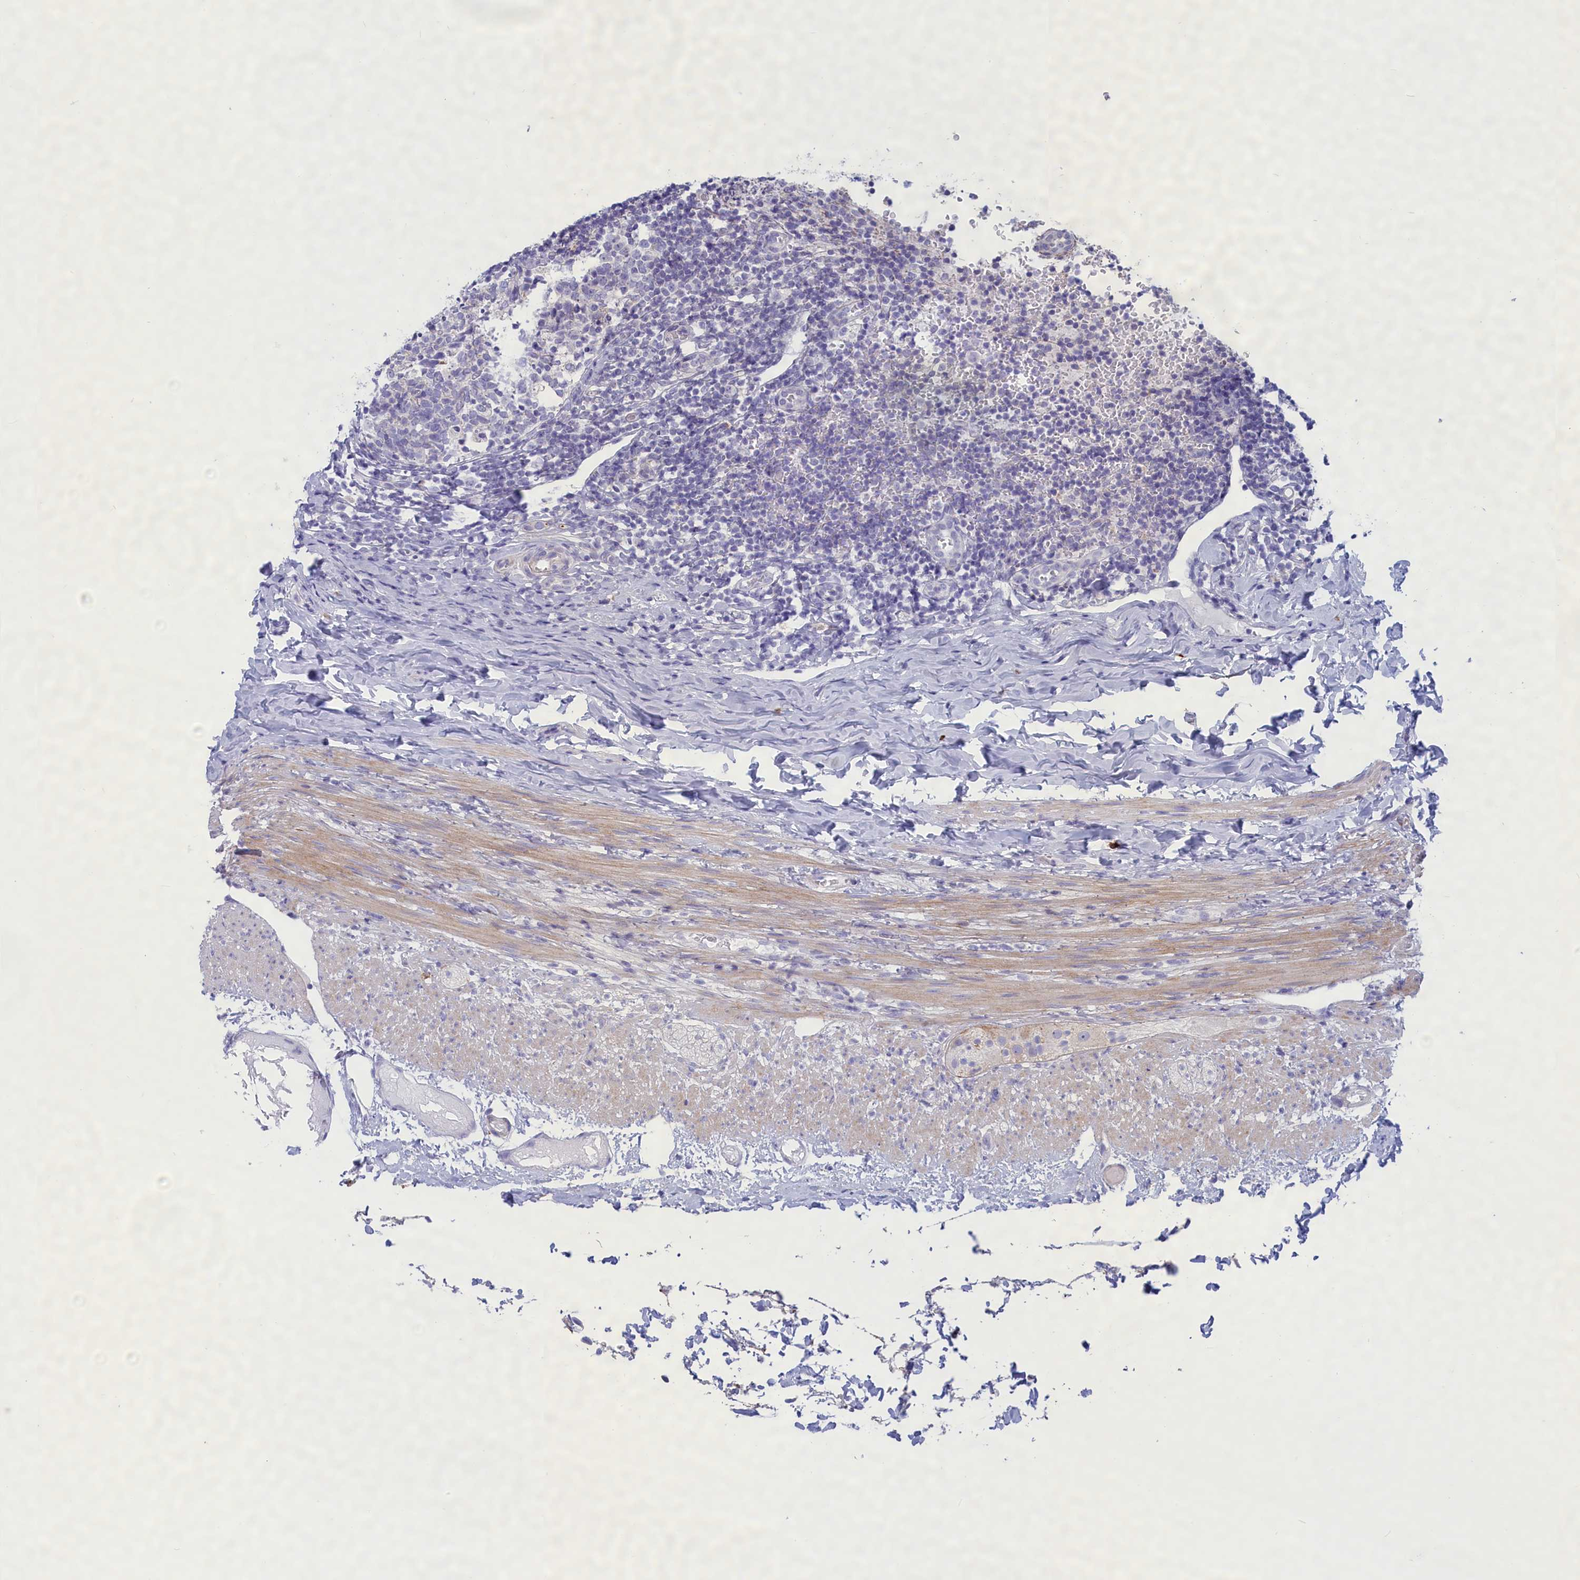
{"staining": {"intensity": "weak", "quantity": "<25%", "location": "cytoplasmic/membranous"}, "tissue": "appendix", "cell_type": "Glandular cells", "image_type": "normal", "snomed": [{"axis": "morphology", "description": "Normal tissue, NOS"}, {"axis": "topography", "description": "Appendix"}], "caption": "Immunohistochemistry of benign appendix reveals no positivity in glandular cells.", "gene": "MPV17L2", "patient": {"sex": "male", "age": 8}}